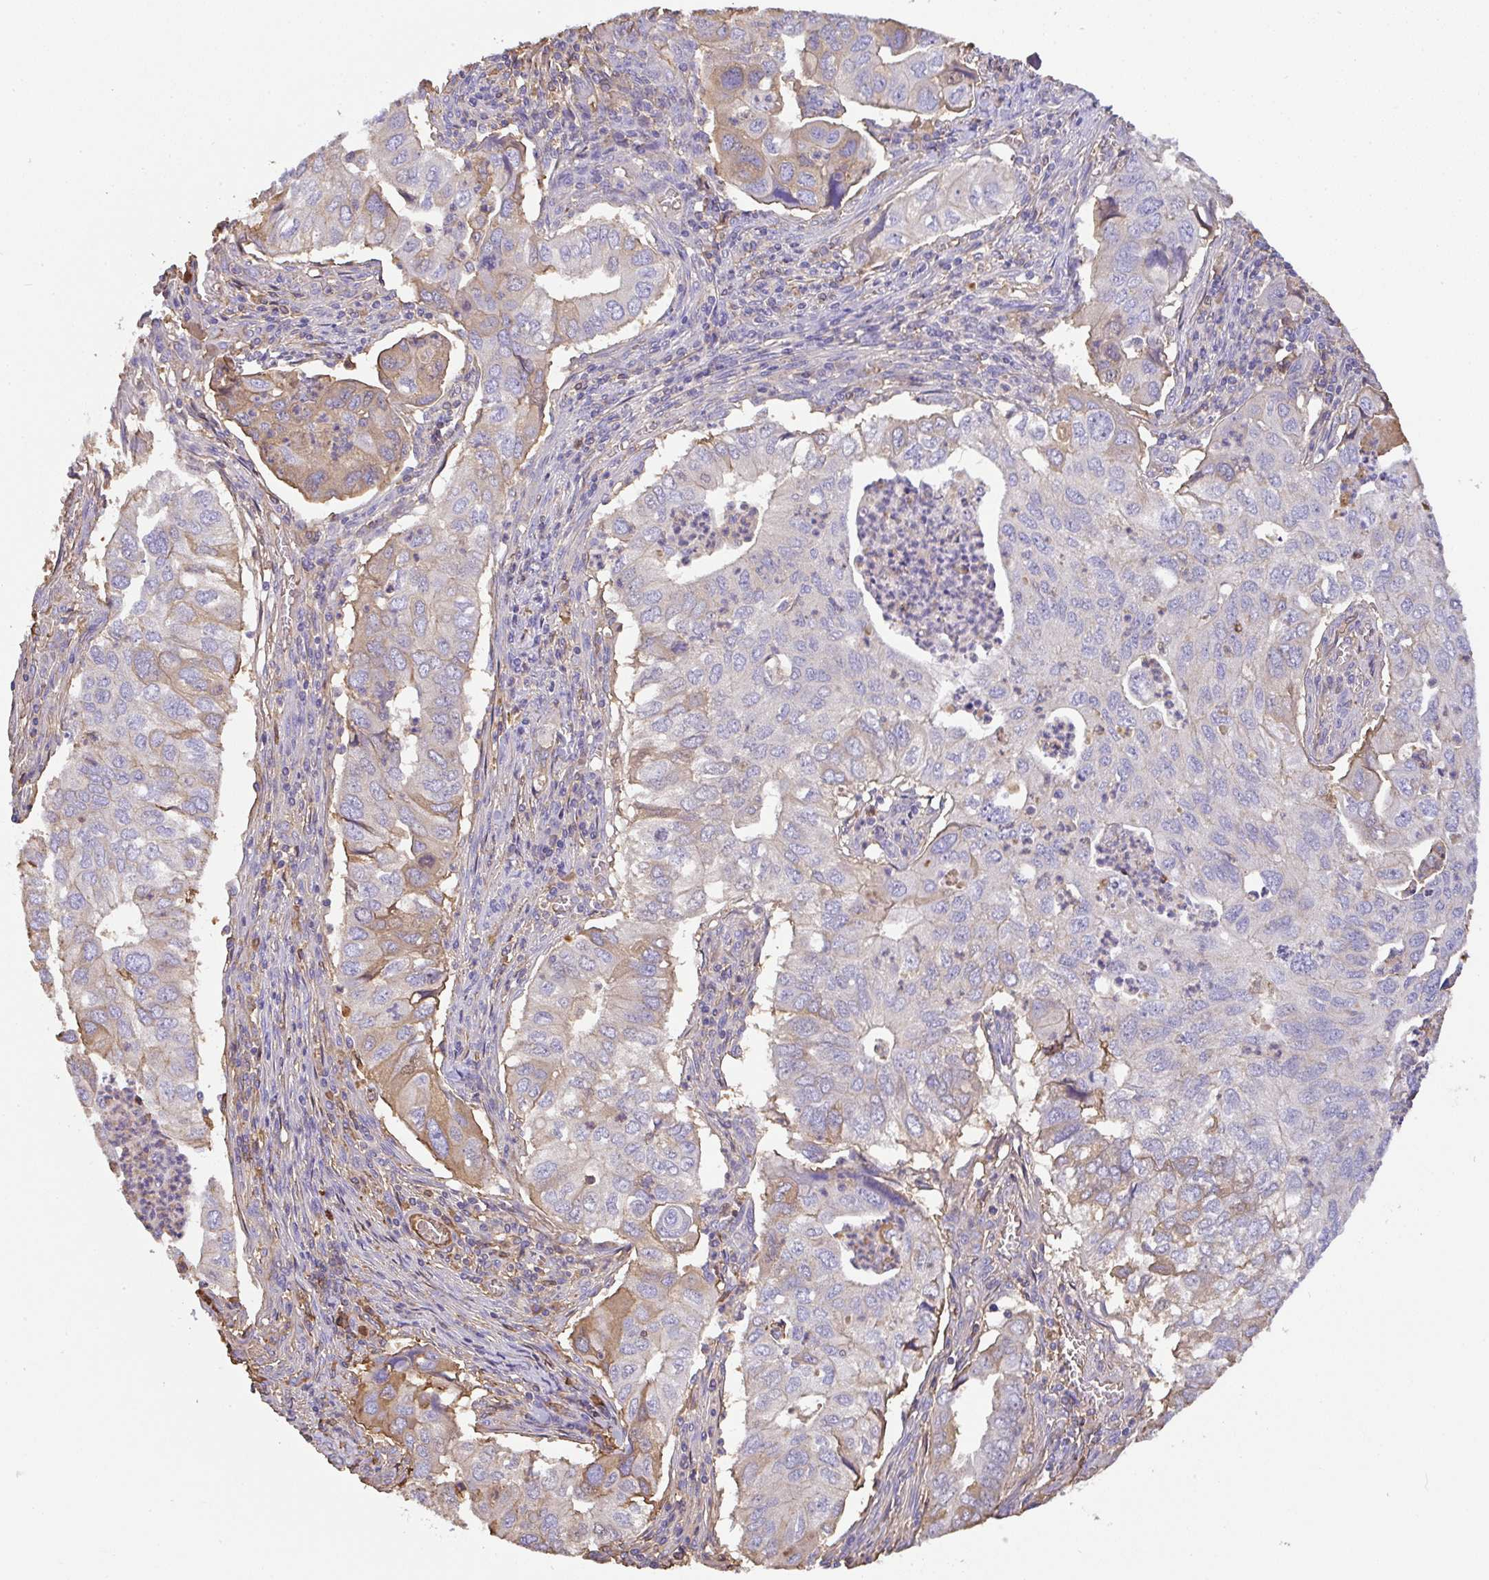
{"staining": {"intensity": "moderate", "quantity": "<25%", "location": "cytoplasmic/membranous"}, "tissue": "lung cancer", "cell_type": "Tumor cells", "image_type": "cancer", "snomed": [{"axis": "morphology", "description": "Adenocarcinoma, NOS"}, {"axis": "topography", "description": "Lung"}], "caption": "IHC photomicrograph of human adenocarcinoma (lung) stained for a protein (brown), which exhibits low levels of moderate cytoplasmic/membranous expression in about <25% of tumor cells.", "gene": "SMYD5", "patient": {"sex": "male", "age": 48}}